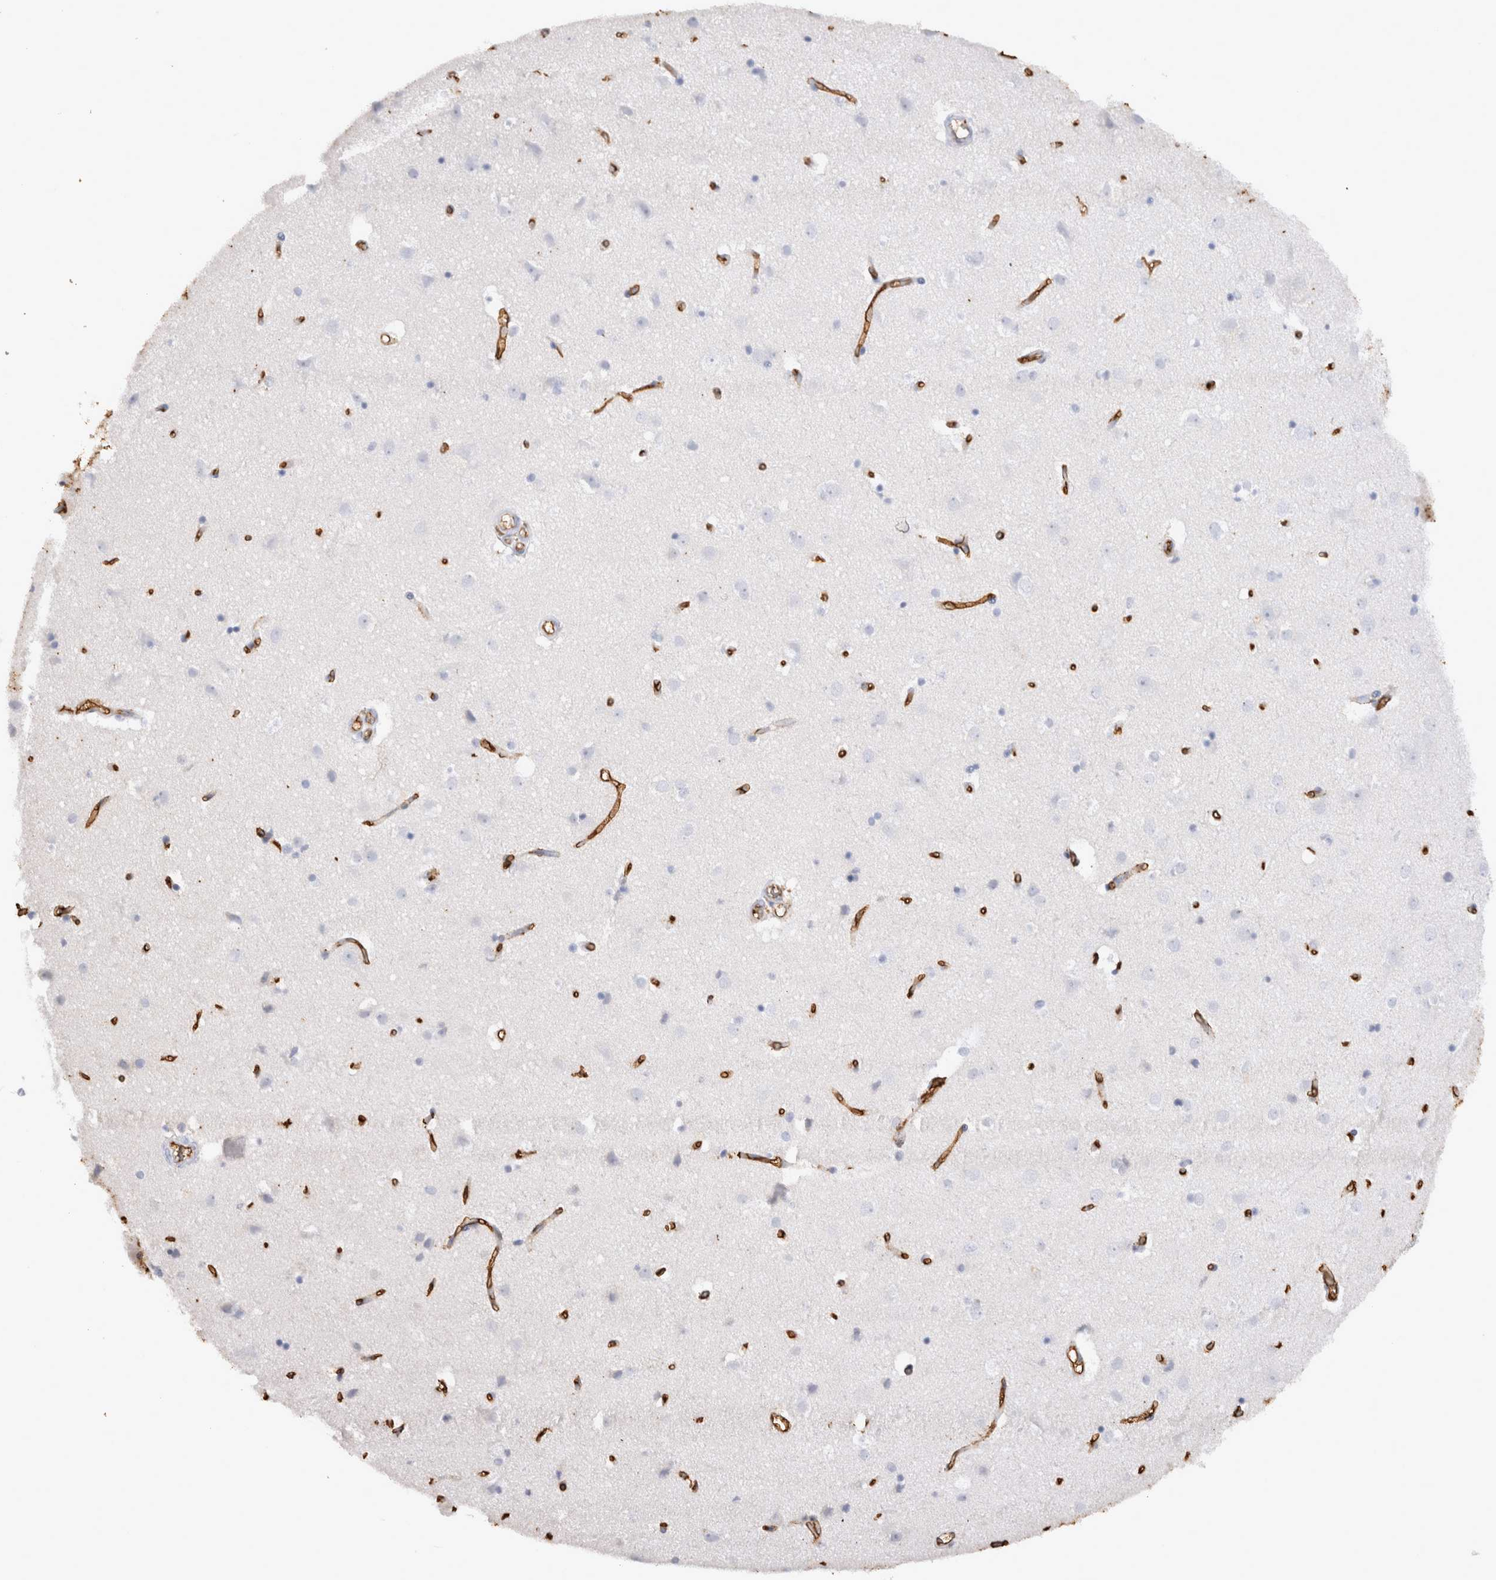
{"staining": {"intensity": "strong", "quantity": ">75%", "location": "cytoplasmic/membranous"}, "tissue": "cerebral cortex", "cell_type": "Endothelial cells", "image_type": "normal", "snomed": [{"axis": "morphology", "description": "Normal tissue, NOS"}, {"axis": "topography", "description": "Cerebral cortex"}], "caption": "IHC (DAB) staining of unremarkable human cerebral cortex displays strong cytoplasmic/membranous protein staining in approximately >75% of endothelial cells.", "gene": "IL17RC", "patient": {"sex": "male", "age": 54}}